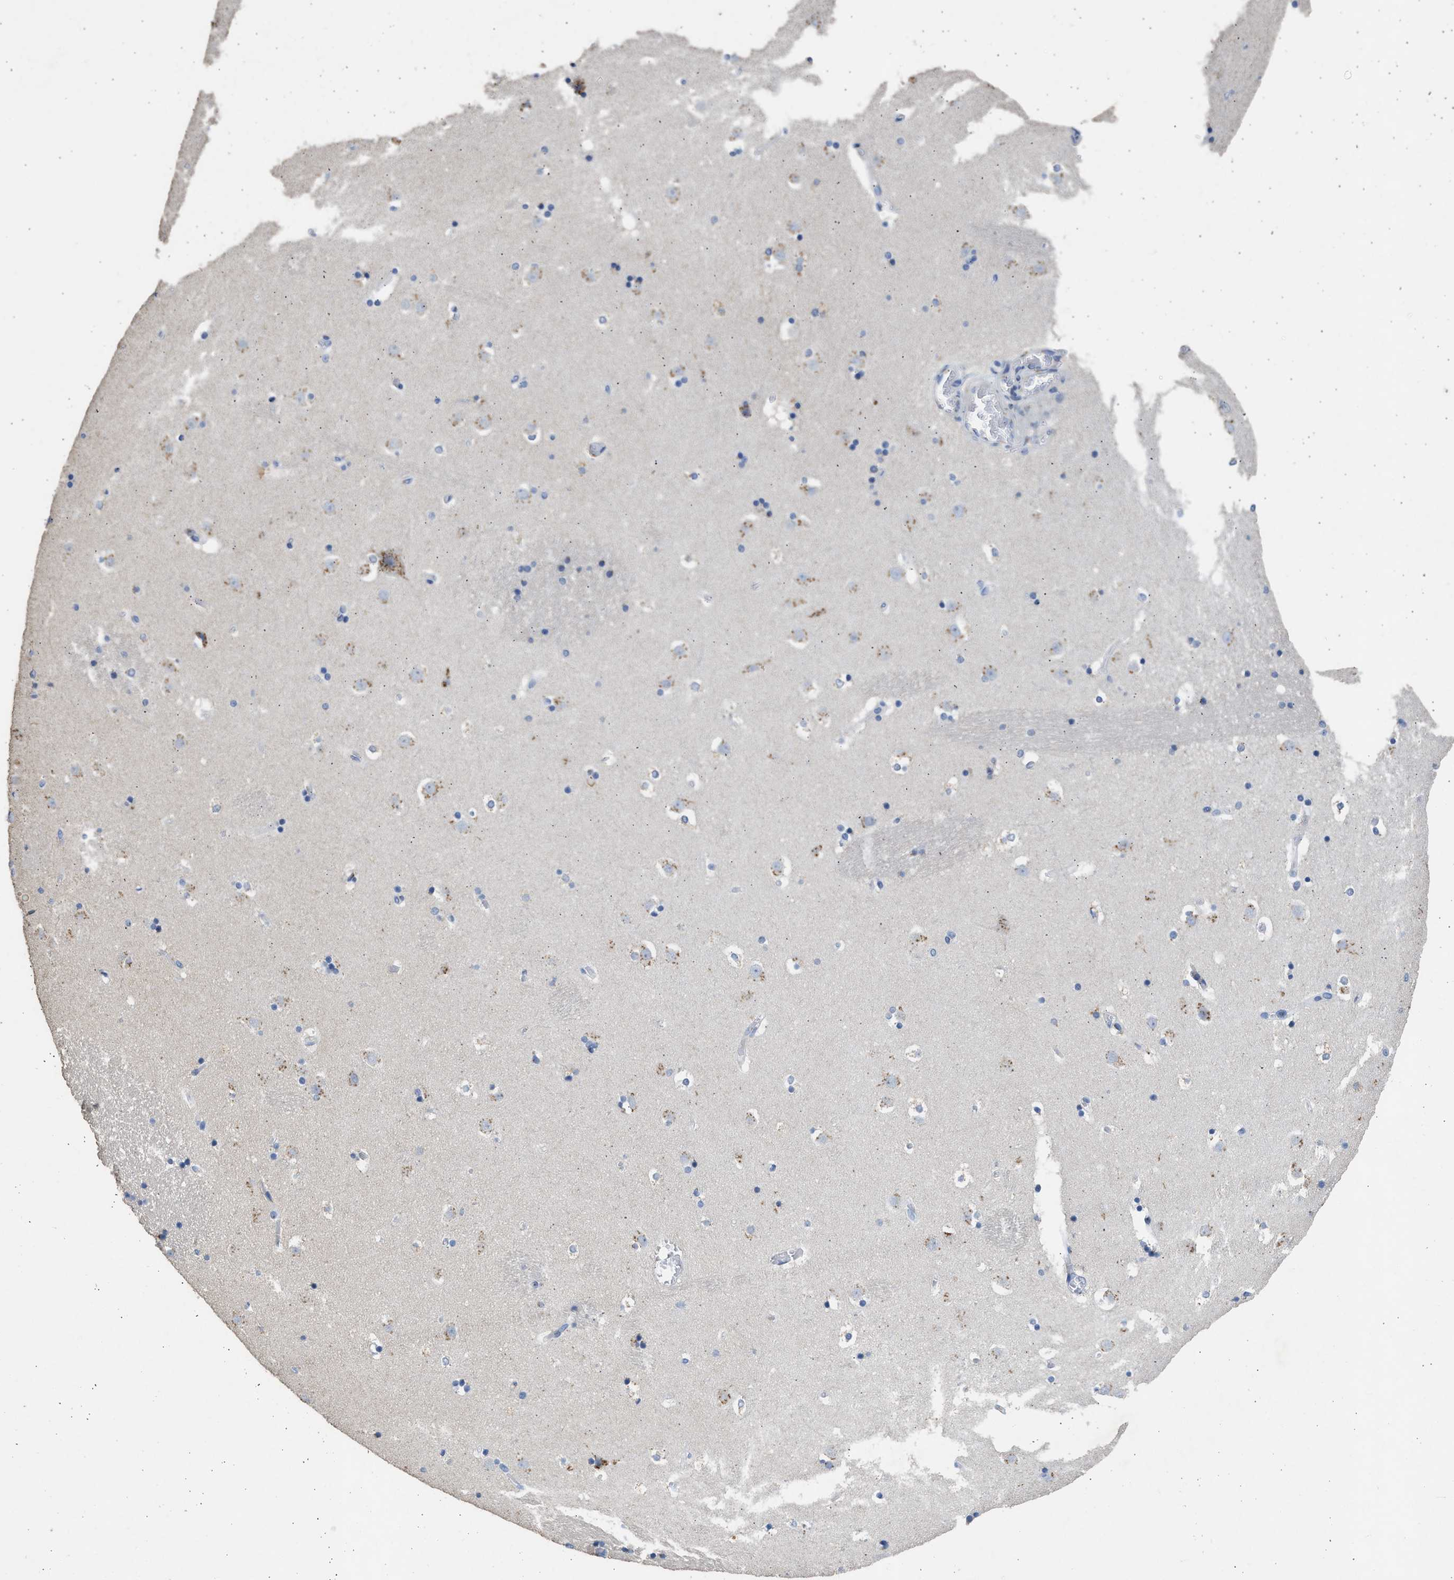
{"staining": {"intensity": "moderate", "quantity": "<25%", "location": "cytoplasmic/membranous"}, "tissue": "caudate", "cell_type": "Glial cells", "image_type": "normal", "snomed": [{"axis": "morphology", "description": "Normal tissue, NOS"}, {"axis": "topography", "description": "Lateral ventricle wall"}], "caption": "Brown immunohistochemical staining in unremarkable human caudate demonstrates moderate cytoplasmic/membranous positivity in about <25% of glial cells.", "gene": "IPO8", "patient": {"sex": "male", "age": 45}}